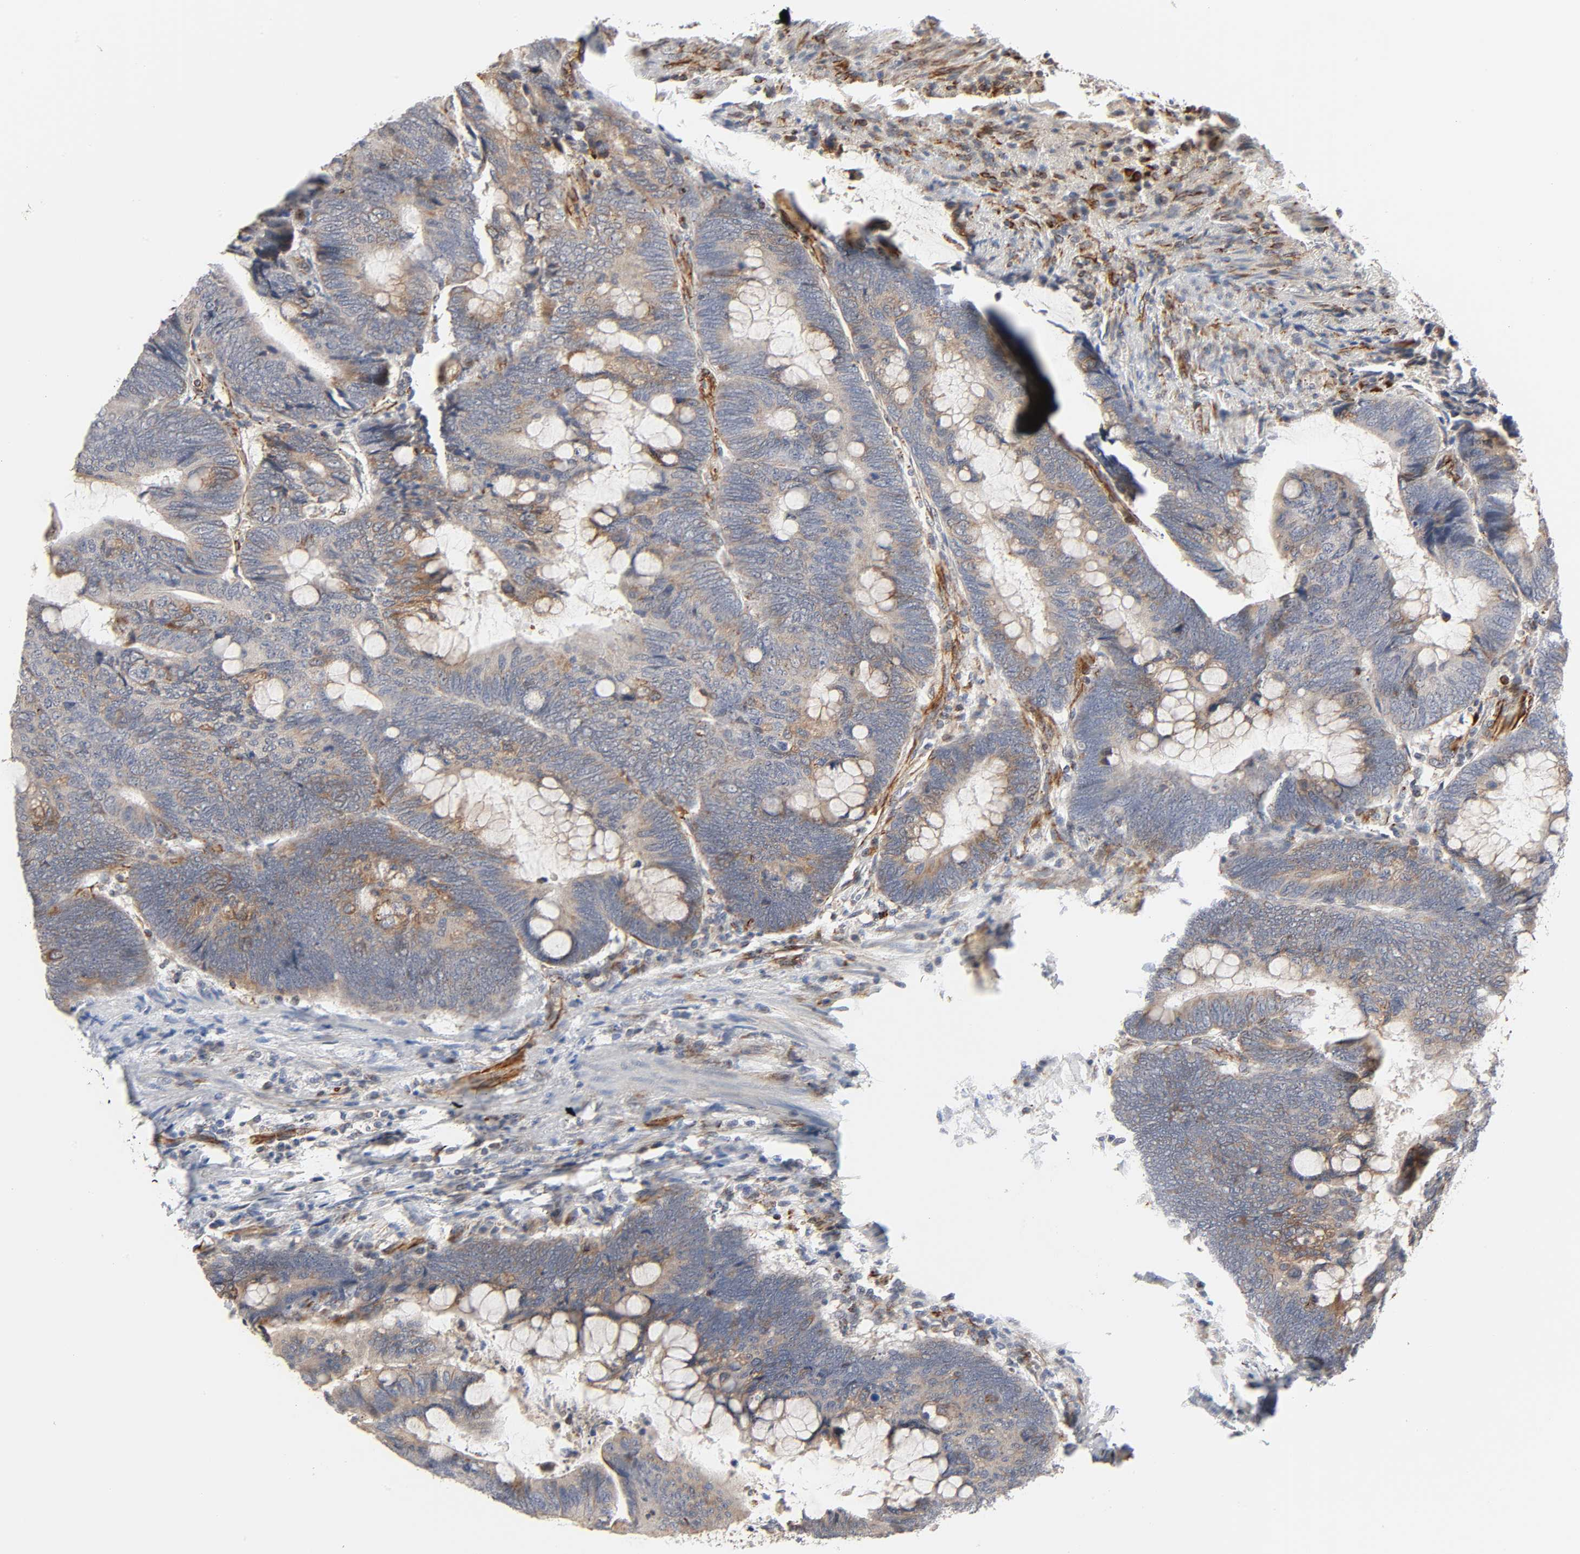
{"staining": {"intensity": "weak", "quantity": ">75%", "location": "cytoplasmic/membranous"}, "tissue": "colorectal cancer", "cell_type": "Tumor cells", "image_type": "cancer", "snomed": [{"axis": "morphology", "description": "Normal tissue, NOS"}, {"axis": "morphology", "description": "Adenocarcinoma, NOS"}, {"axis": "topography", "description": "Rectum"}, {"axis": "topography", "description": "Peripheral nerve tissue"}], "caption": "Adenocarcinoma (colorectal) stained with immunohistochemistry (IHC) displays weak cytoplasmic/membranous positivity in approximately >75% of tumor cells.", "gene": "REEP6", "patient": {"sex": "male", "age": 92}}